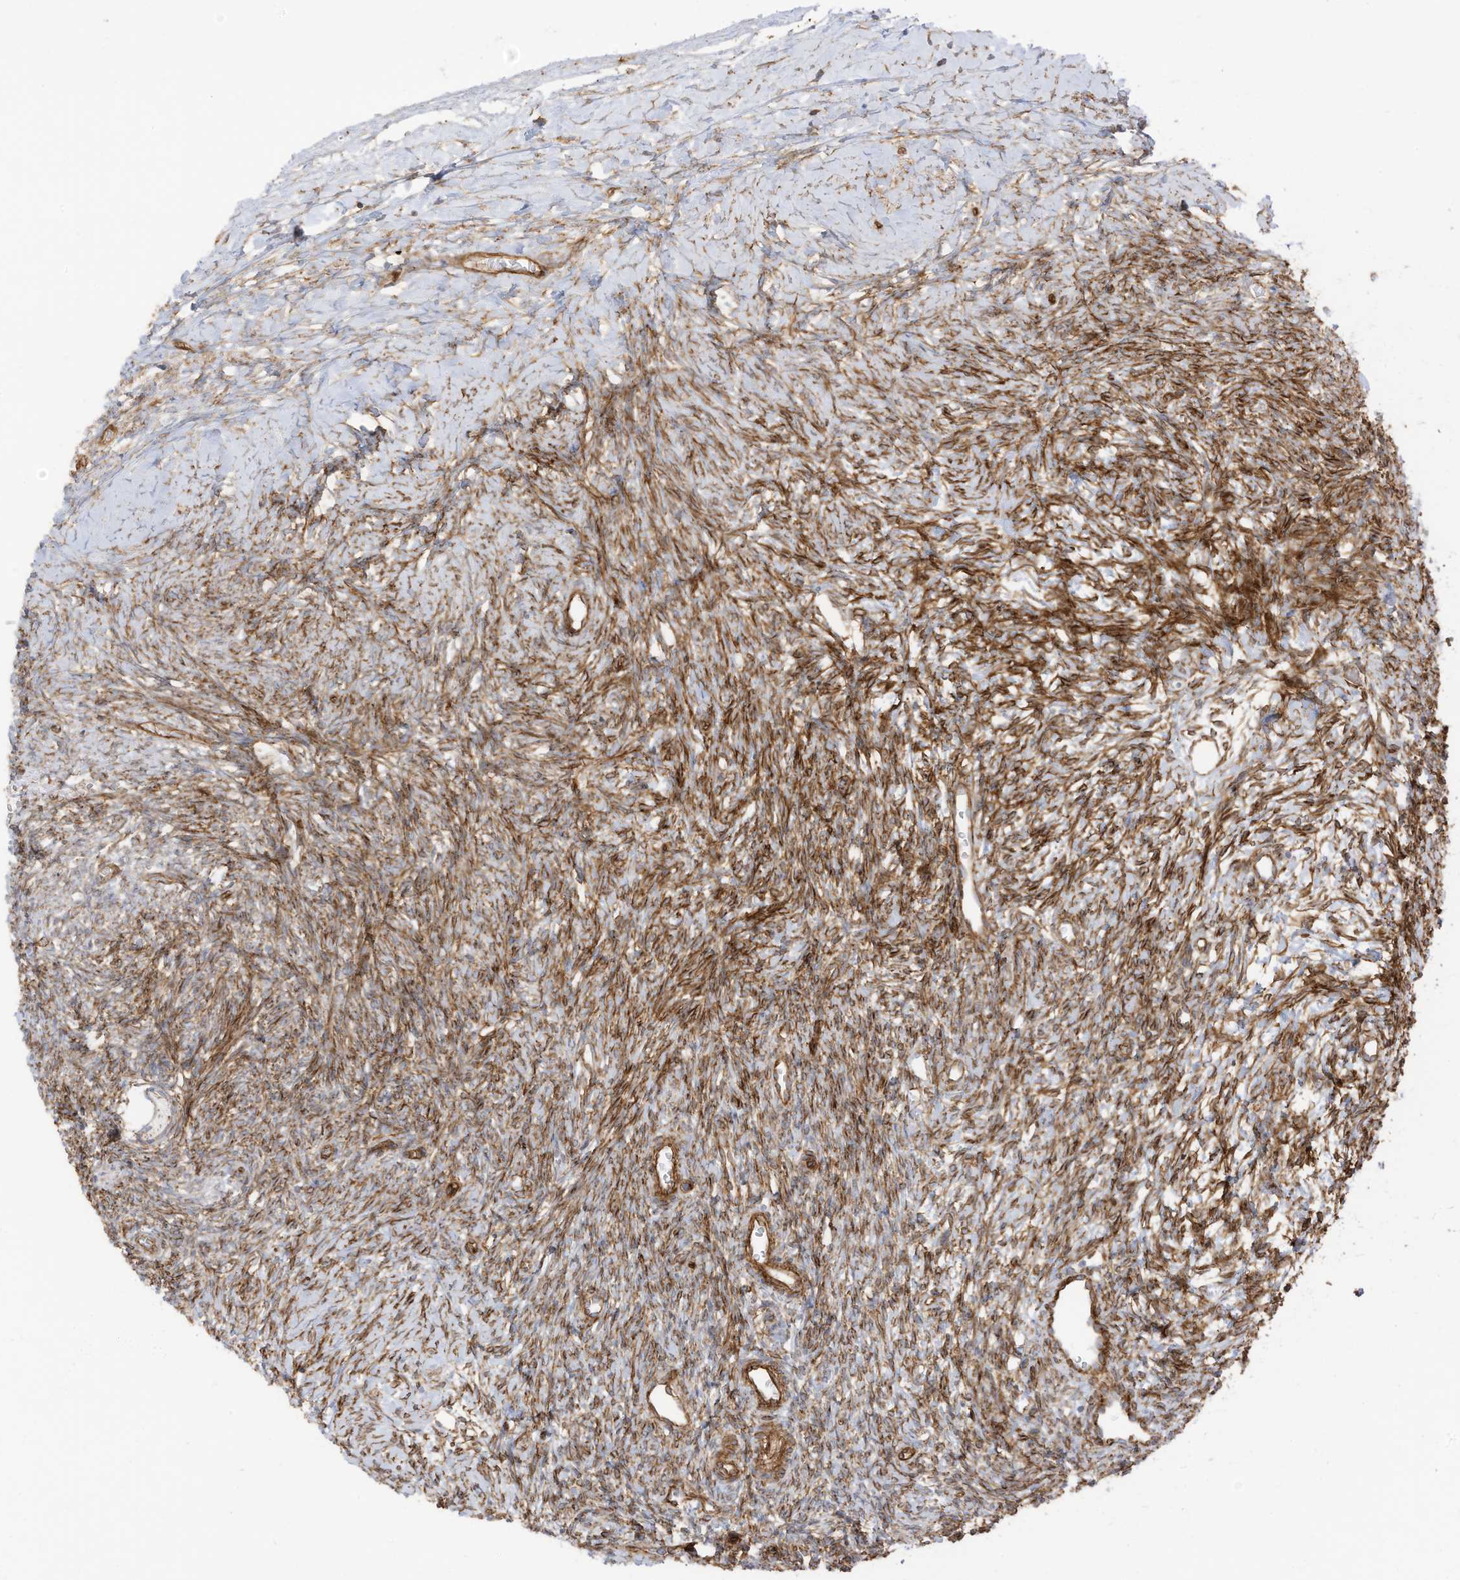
{"staining": {"intensity": "moderate", "quantity": ">75%", "location": "cytoplasmic/membranous"}, "tissue": "ovary", "cell_type": "Ovarian stroma cells", "image_type": "normal", "snomed": [{"axis": "morphology", "description": "Normal tissue, NOS"}, {"axis": "morphology", "description": "Developmental malformation"}, {"axis": "topography", "description": "Ovary"}], "caption": "Immunohistochemical staining of unremarkable ovary shows >75% levels of moderate cytoplasmic/membranous protein staining in about >75% of ovarian stroma cells.", "gene": "ABCB7", "patient": {"sex": "female", "age": 39}}